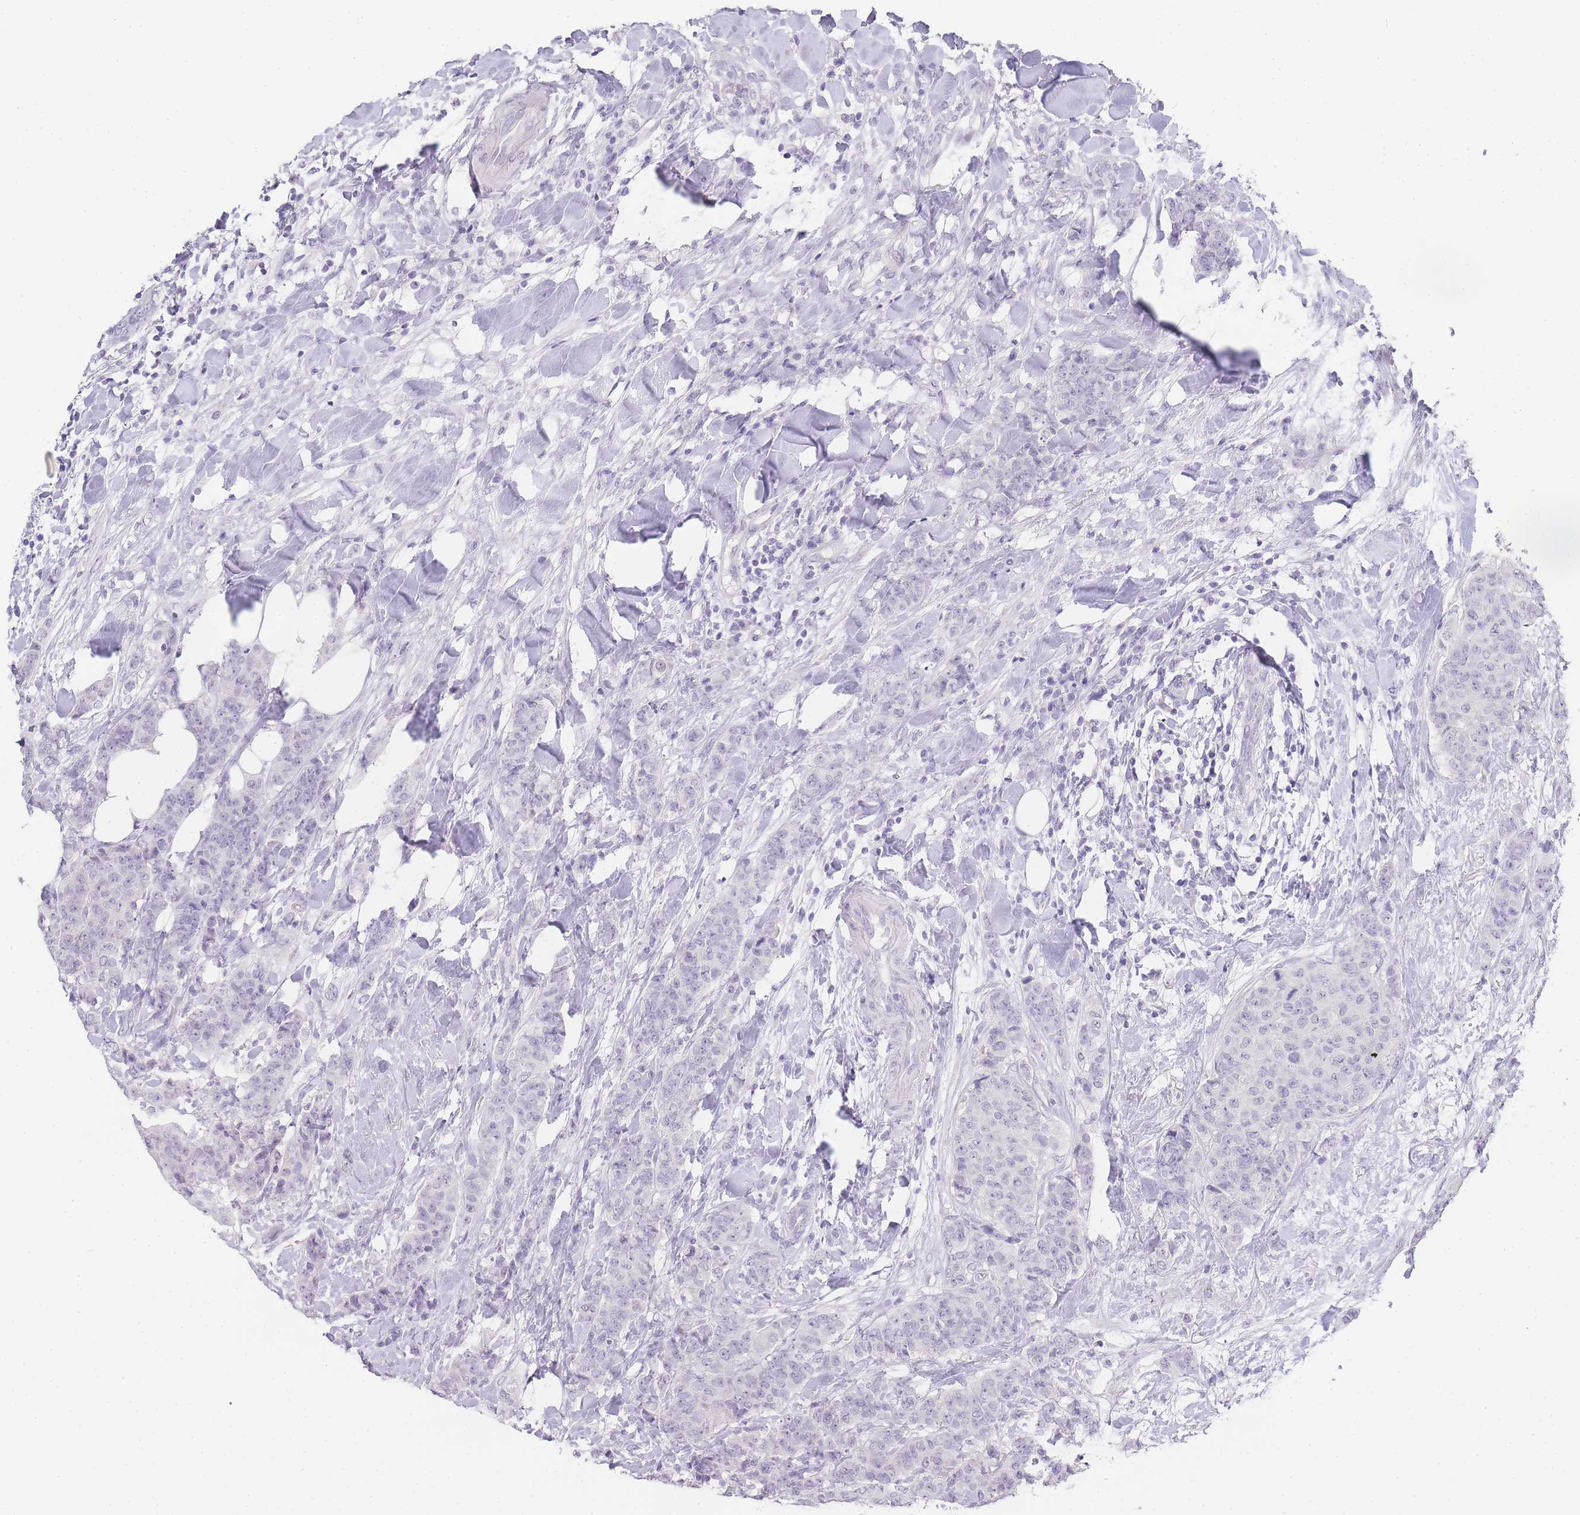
{"staining": {"intensity": "negative", "quantity": "none", "location": "none"}, "tissue": "breast cancer", "cell_type": "Tumor cells", "image_type": "cancer", "snomed": [{"axis": "morphology", "description": "Duct carcinoma"}, {"axis": "topography", "description": "Breast"}], "caption": "Immunohistochemical staining of human breast cancer (intraductal carcinoma) shows no significant positivity in tumor cells.", "gene": "INS", "patient": {"sex": "female", "age": 40}}